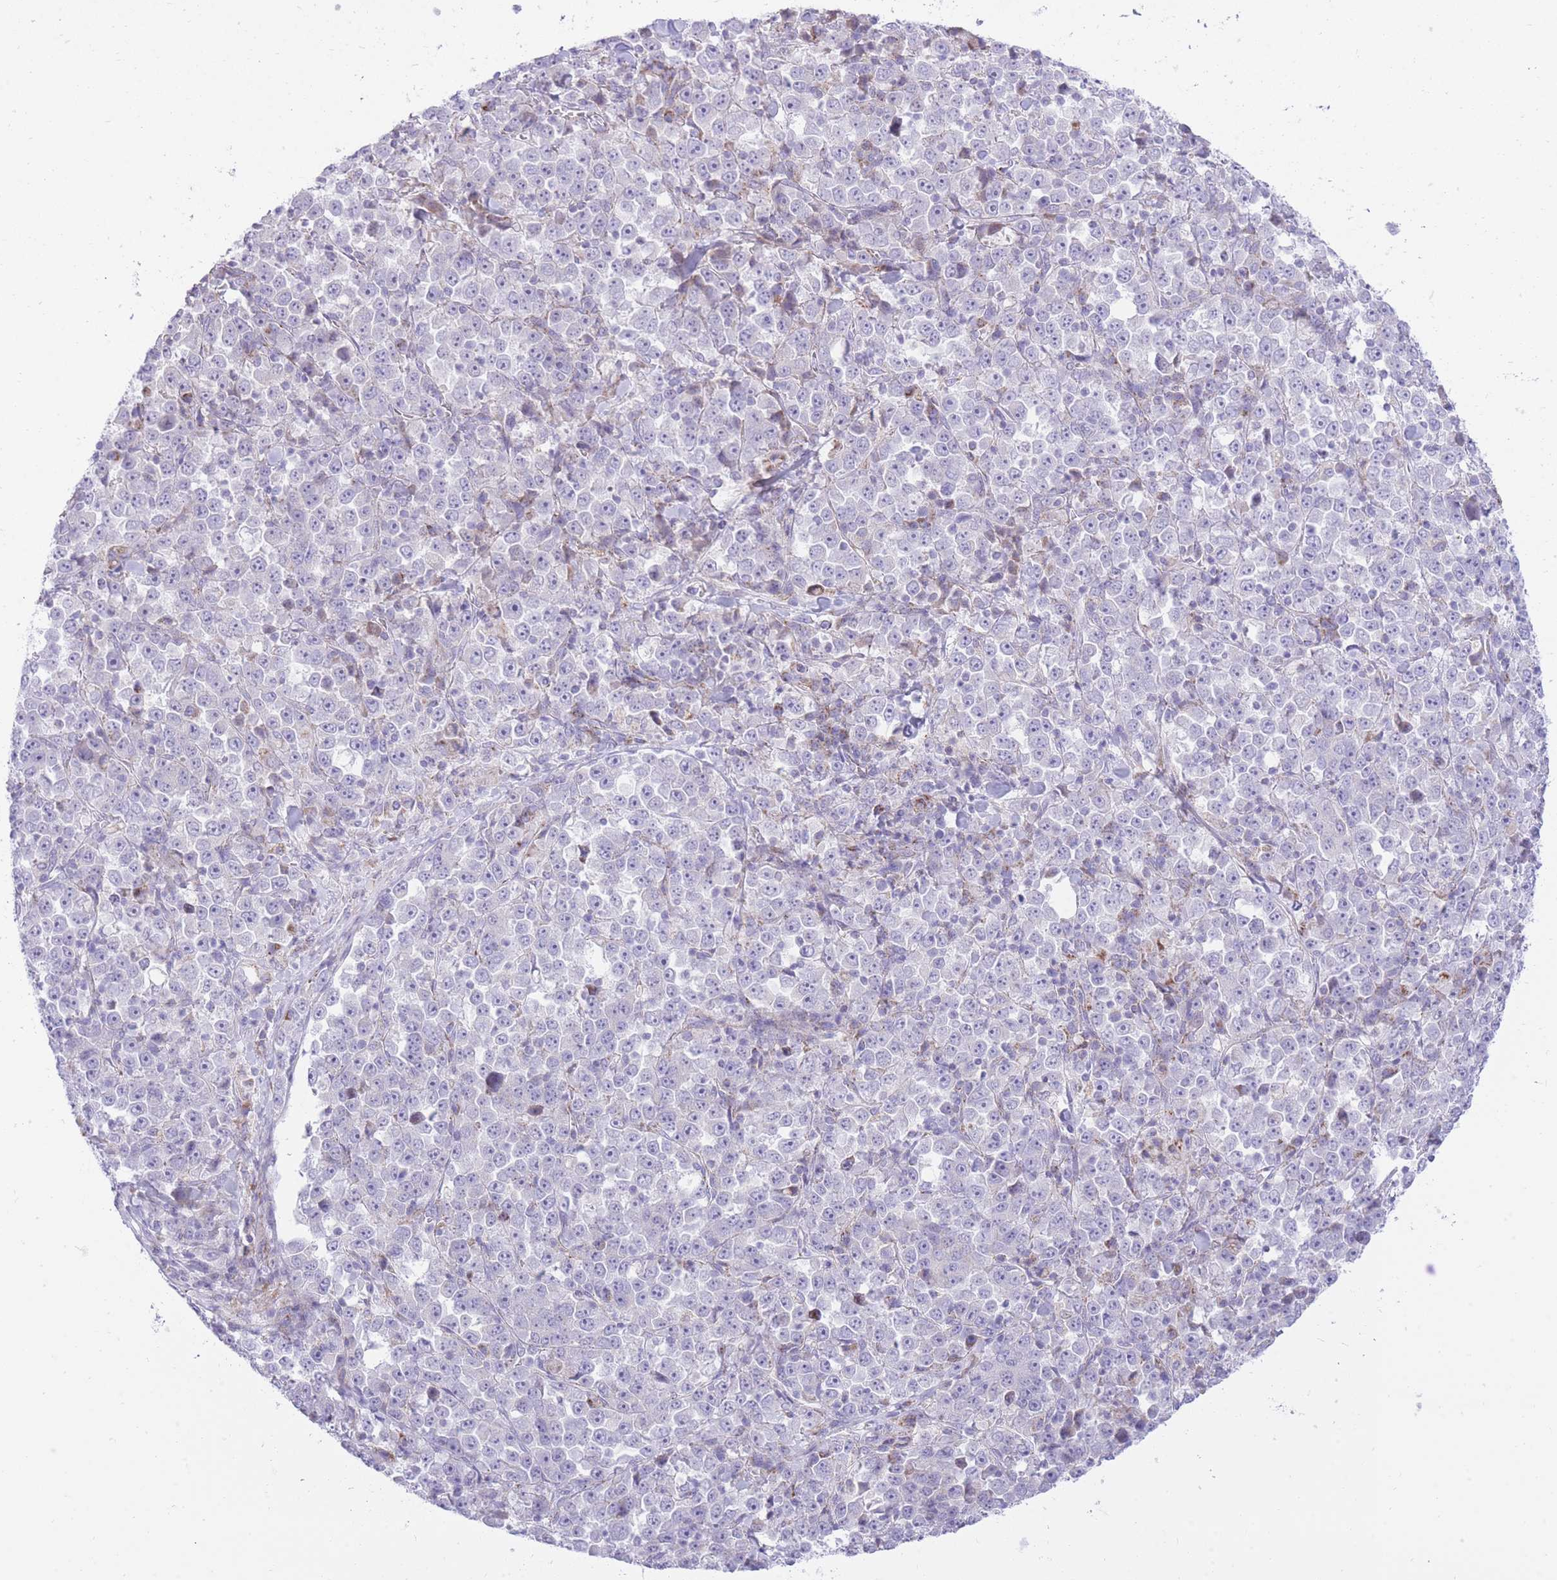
{"staining": {"intensity": "negative", "quantity": "none", "location": "none"}, "tissue": "stomach cancer", "cell_type": "Tumor cells", "image_type": "cancer", "snomed": [{"axis": "morphology", "description": "Normal tissue, NOS"}, {"axis": "morphology", "description": "Adenocarcinoma, NOS"}, {"axis": "topography", "description": "Stomach, upper"}, {"axis": "topography", "description": "Stomach"}], "caption": "DAB immunohistochemical staining of stomach cancer reveals no significant positivity in tumor cells.", "gene": "DENND2D", "patient": {"sex": "male", "age": 59}}